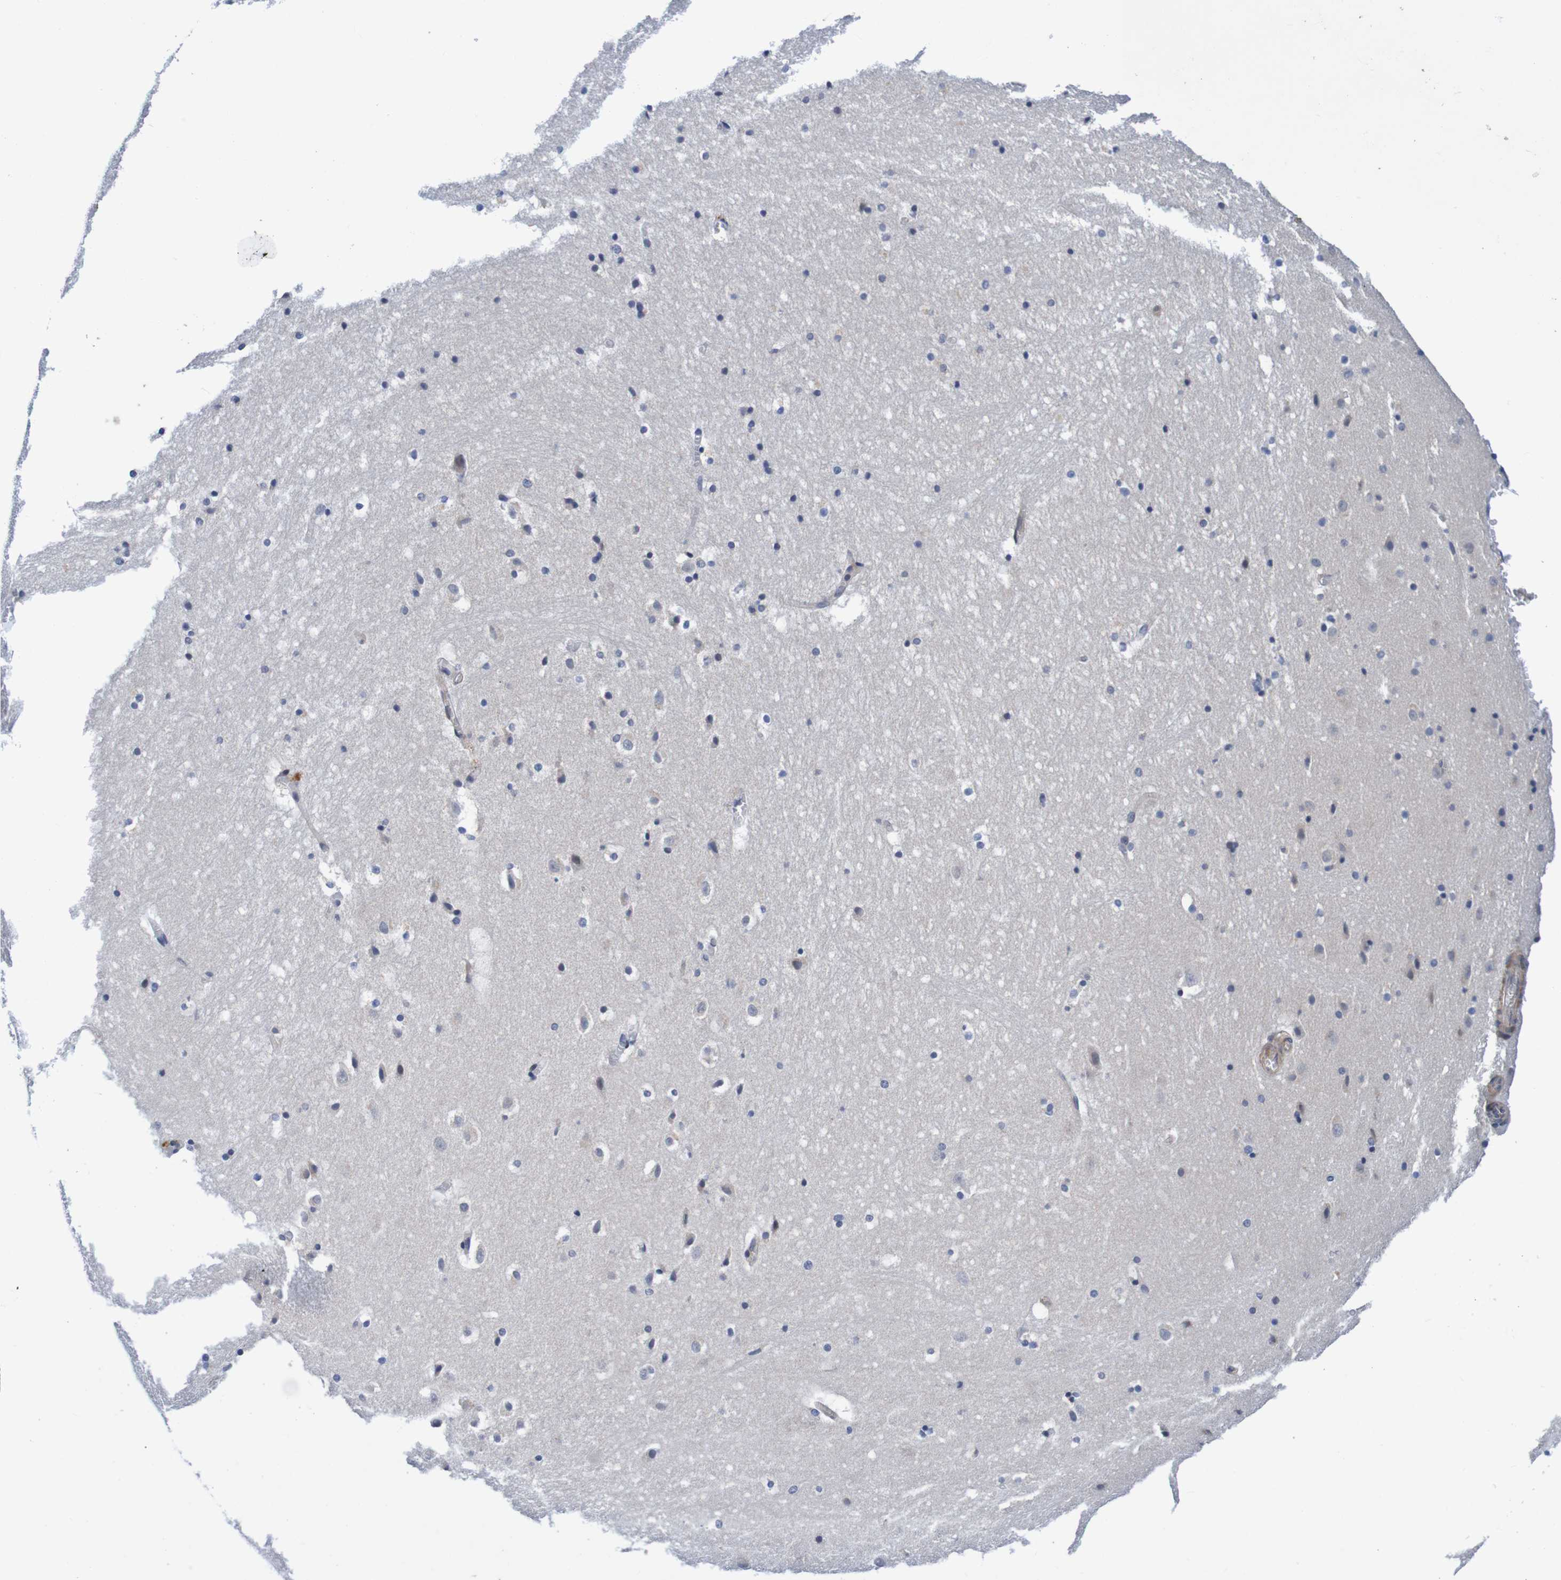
{"staining": {"intensity": "negative", "quantity": "none", "location": "none"}, "tissue": "hippocampus", "cell_type": "Glial cells", "image_type": "normal", "snomed": [{"axis": "morphology", "description": "Normal tissue, NOS"}, {"axis": "topography", "description": "Hippocampus"}], "caption": "Human hippocampus stained for a protein using immunohistochemistry (IHC) demonstrates no staining in glial cells.", "gene": "CPED1", "patient": {"sex": "male", "age": 45}}